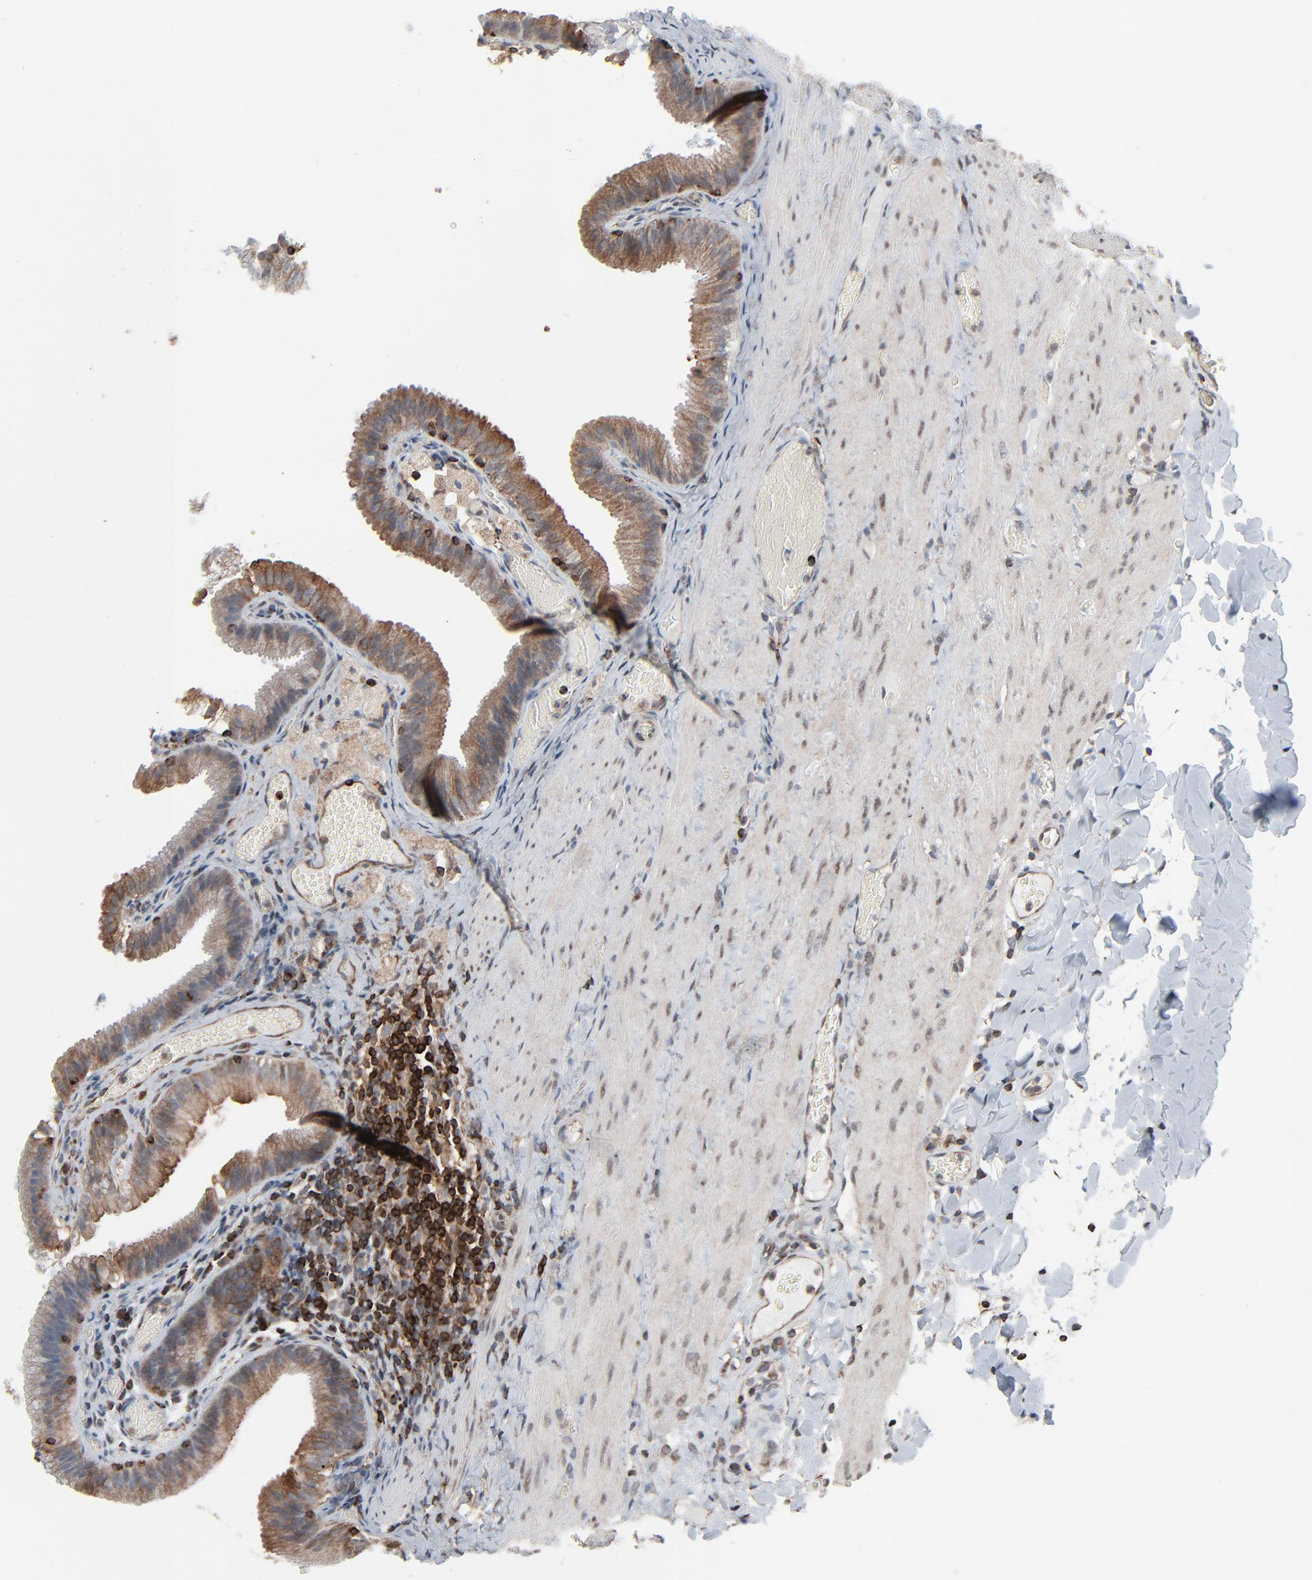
{"staining": {"intensity": "moderate", "quantity": ">75%", "location": "cytoplasmic/membranous"}, "tissue": "gallbladder", "cell_type": "Glandular cells", "image_type": "normal", "snomed": [{"axis": "morphology", "description": "Normal tissue, NOS"}, {"axis": "topography", "description": "Gallbladder"}], "caption": "Unremarkable gallbladder was stained to show a protein in brown. There is medium levels of moderate cytoplasmic/membranous positivity in approximately >75% of glandular cells.", "gene": "OPTN", "patient": {"sex": "female", "age": 24}}